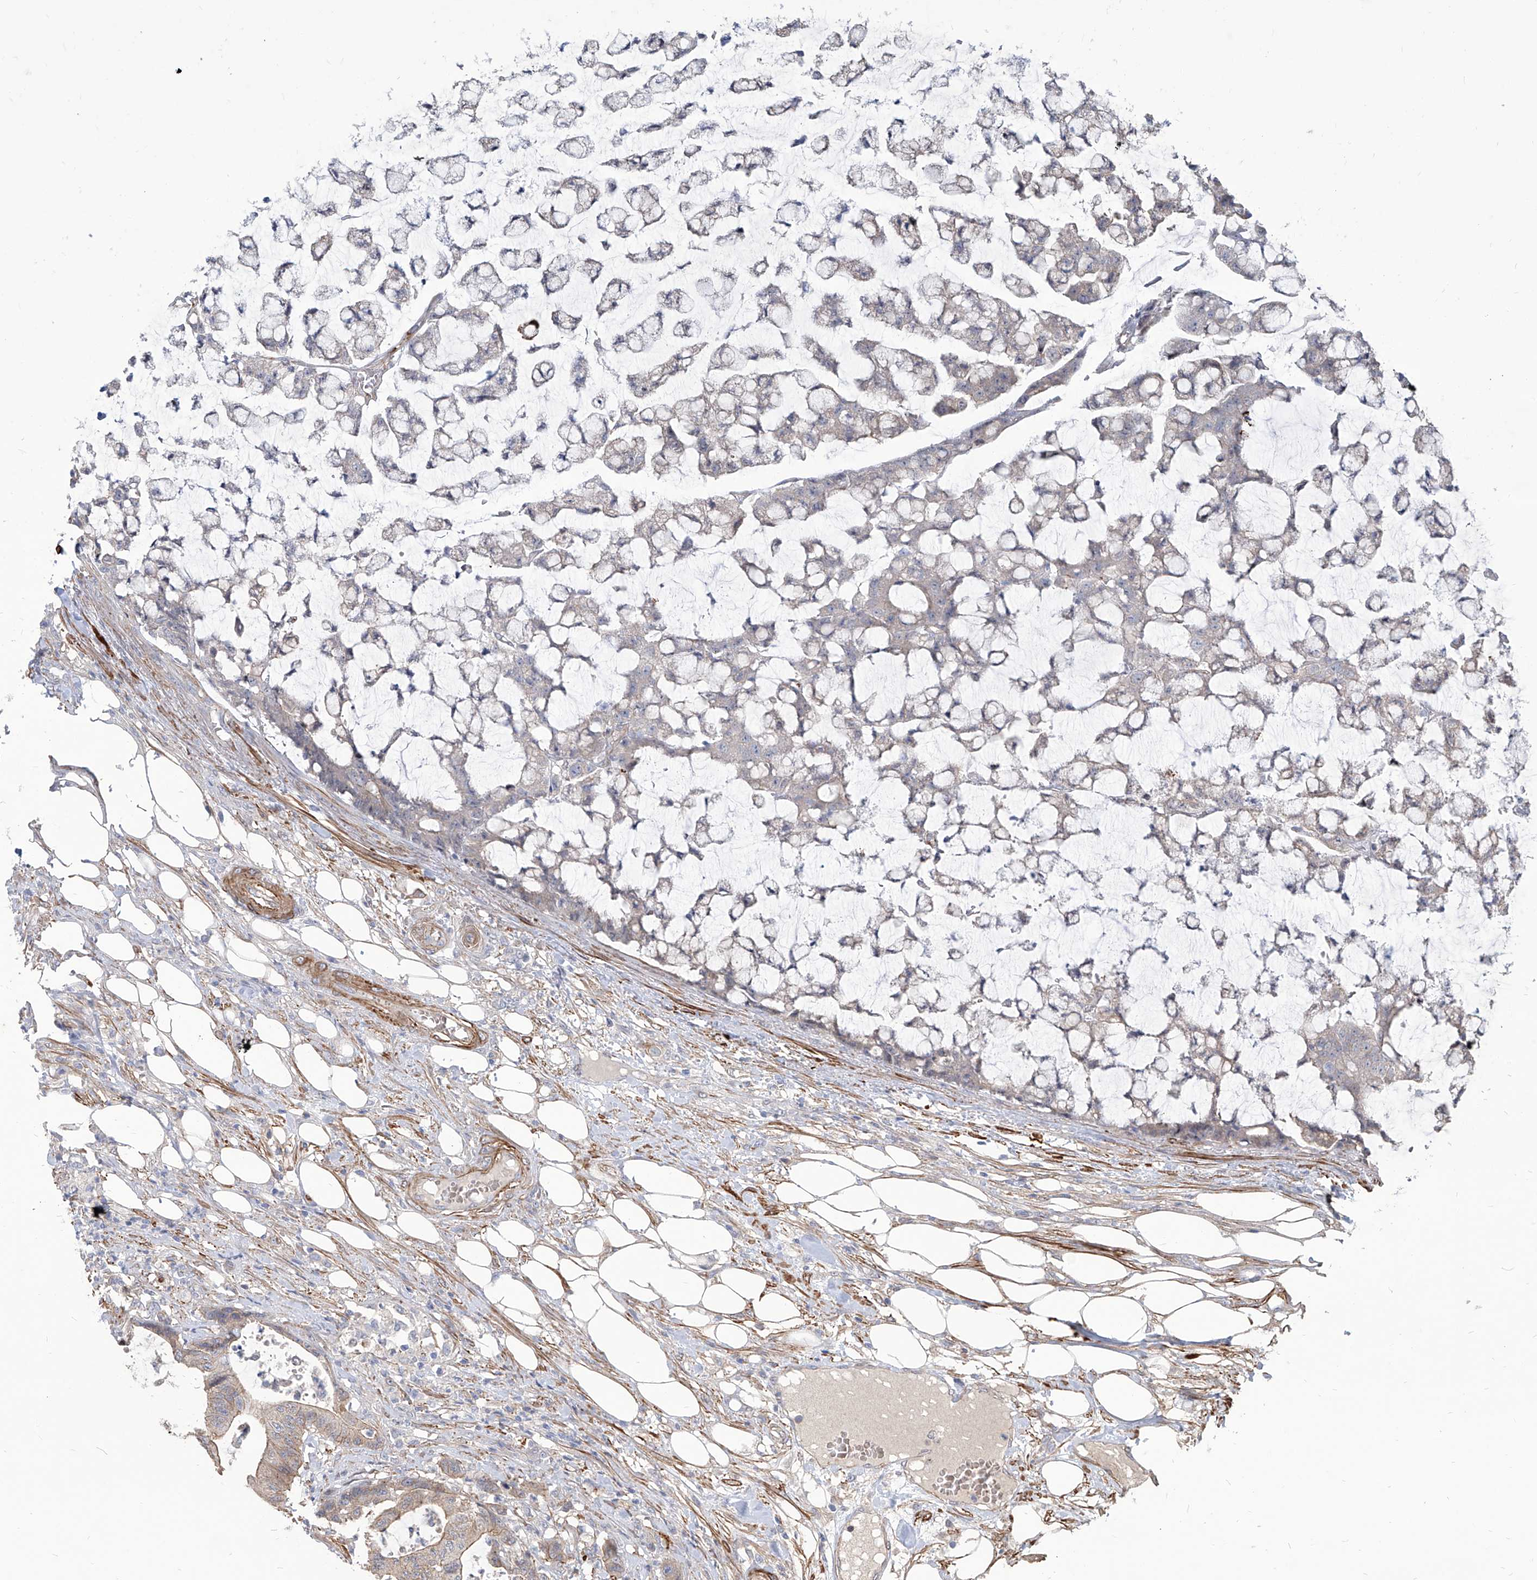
{"staining": {"intensity": "negative", "quantity": "none", "location": "none"}, "tissue": "colorectal cancer", "cell_type": "Tumor cells", "image_type": "cancer", "snomed": [{"axis": "morphology", "description": "Adenocarcinoma, NOS"}, {"axis": "topography", "description": "Colon"}], "caption": "This photomicrograph is of colorectal cancer stained with IHC to label a protein in brown with the nuclei are counter-stained blue. There is no positivity in tumor cells. Nuclei are stained in blue.", "gene": "FAM83B", "patient": {"sex": "female", "age": 84}}